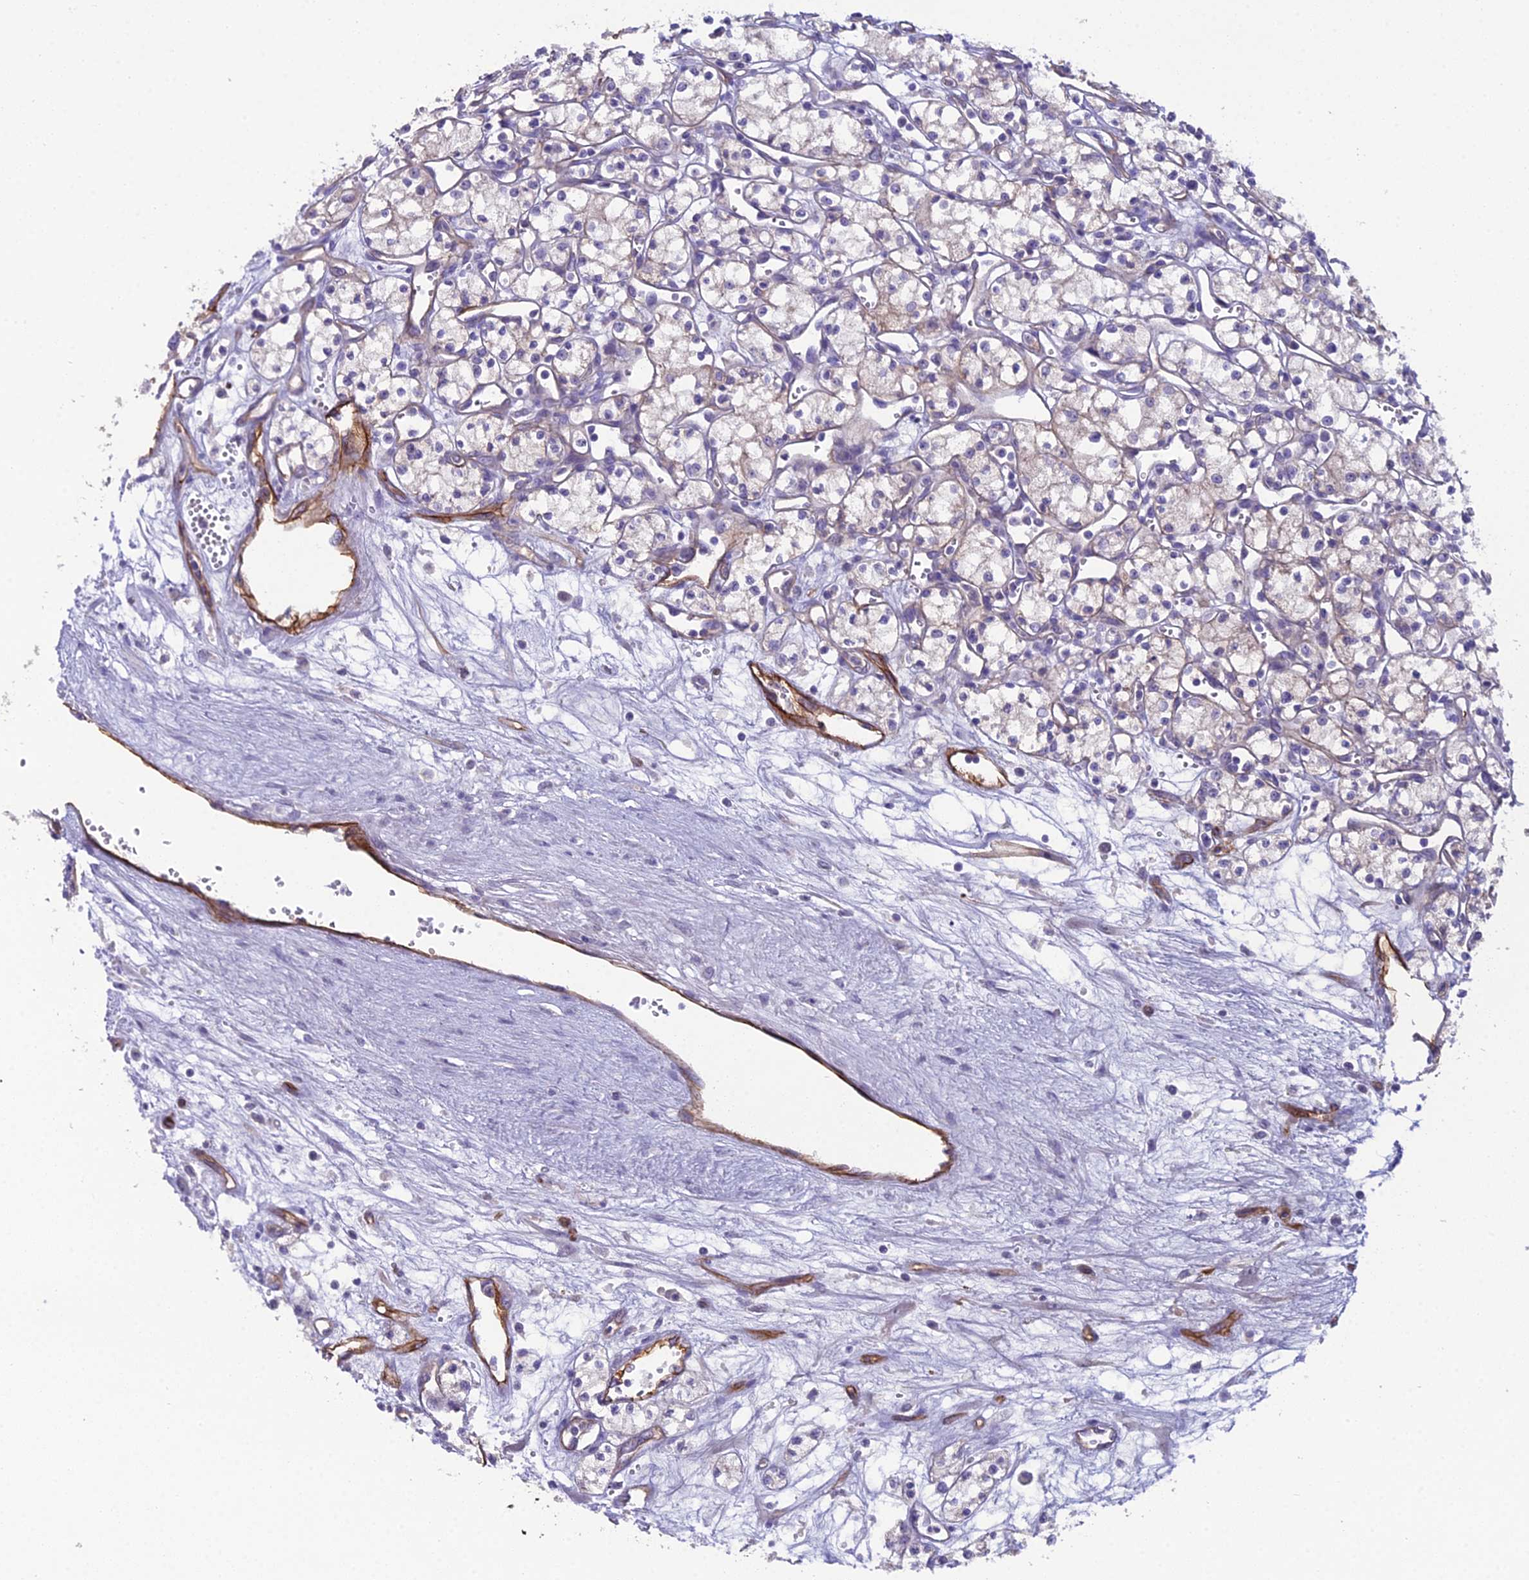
{"staining": {"intensity": "negative", "quantity": "none", "location": "none"}, "tissue": "renal cancer", "cell_type": "Tumor cells", "image_type": "cancer", "snomed": [{"axis": "morphology", "description": "Adenocarcinoma, NOS"}, {"axis": "topography", "description": "Kidney"}], "caption": "Tumor cells are negative for protein expression in human renal cancer (adenocarcinoma).", "gene": "CFAP47", "patient": {"sex": "male", "age": 59}}